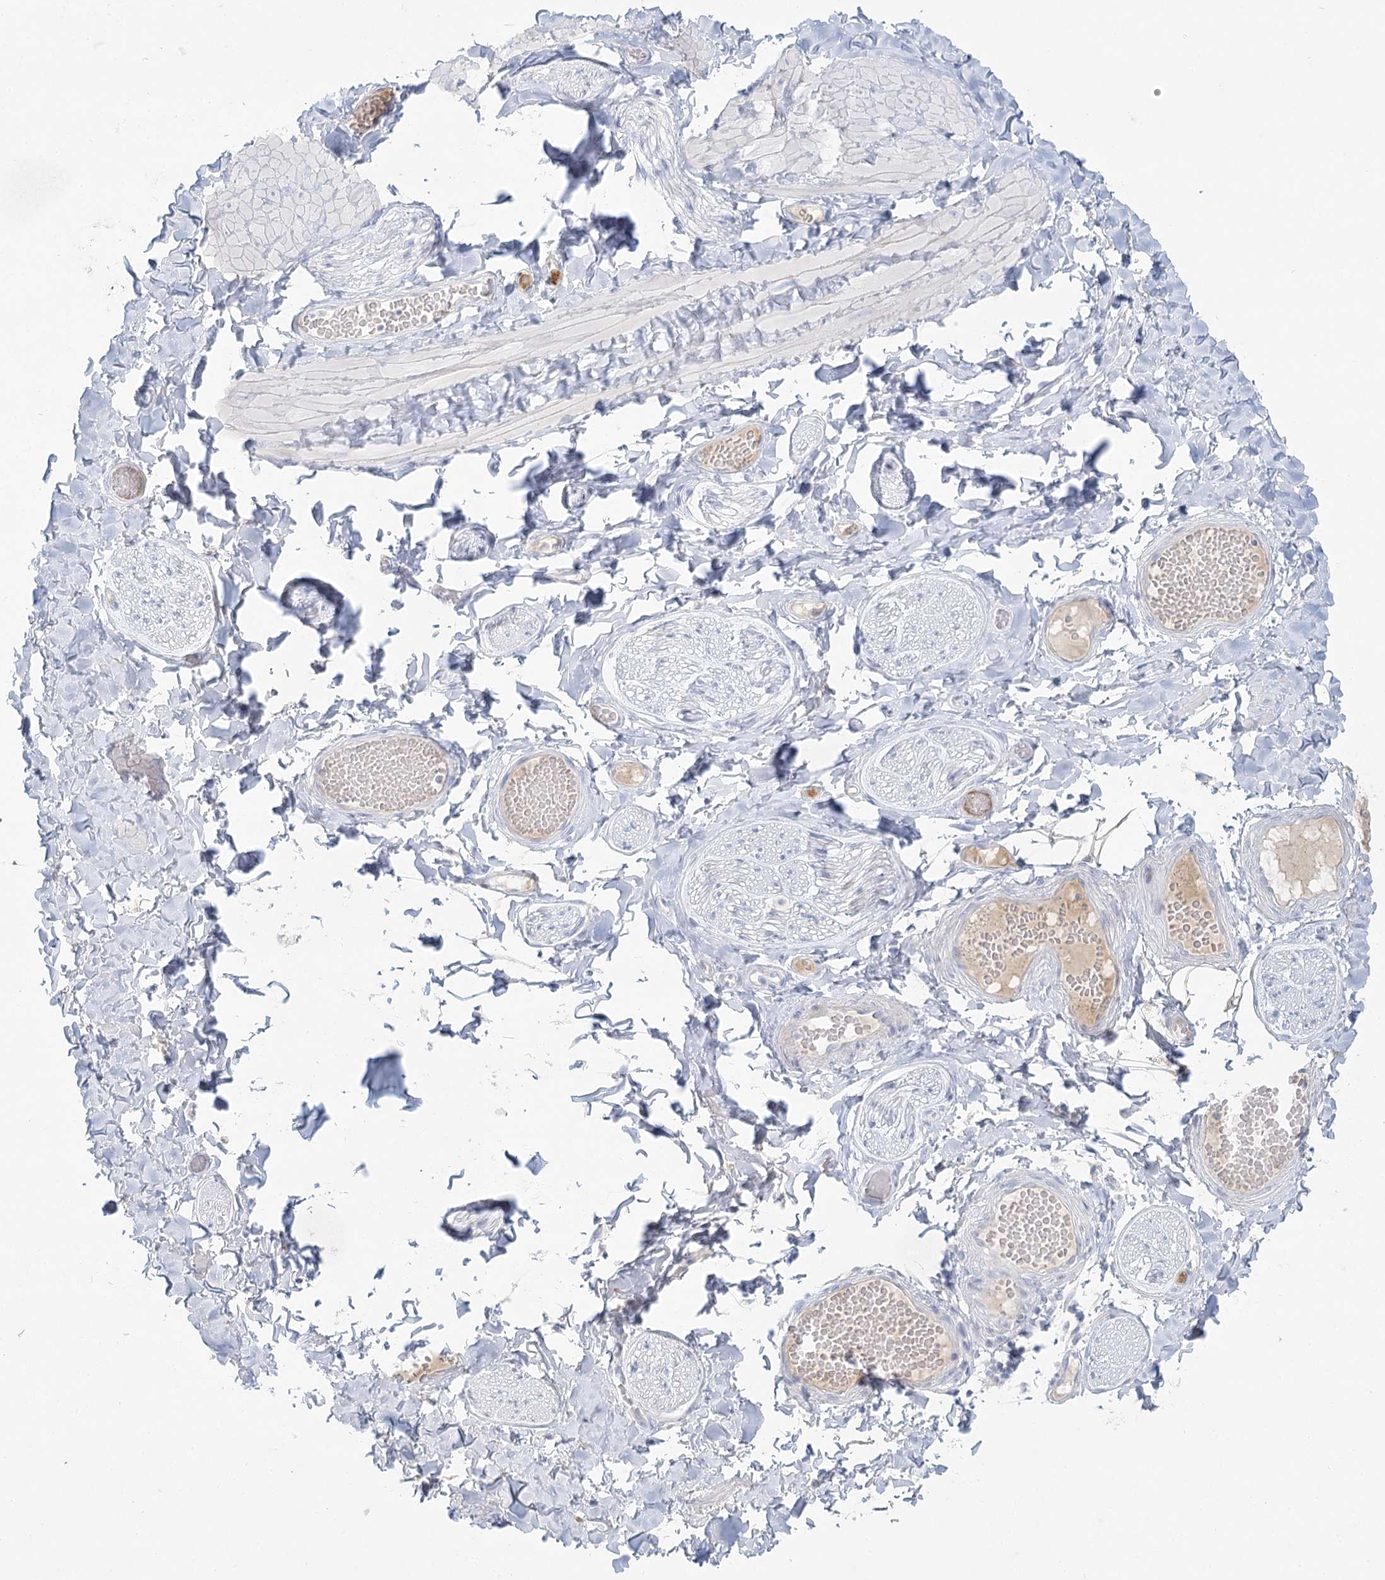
{"staining": {"intensity": "negative", "quantity": "none", "location": "none"}, "tissue": "adipose tissue", "cell_type": "Adipocytes", "image_type": "normal", "snomed": [{"axis": "morphology", "description": "Normal tissue, NOS"}, {"axis": "topography", "description": "Adipose tissue"}, {"axis": "topography", "description": "Vascular tissue"}, {"axis": "topography", "description": "Peripheral nerve tissue"}], "caption": "Immunohistochemistry (IHC) of unremarkable human adipose tissue displays no staining in adipocytes.", "gene": "DMGDH", "patient": {"sex": "male", "age": 25}}